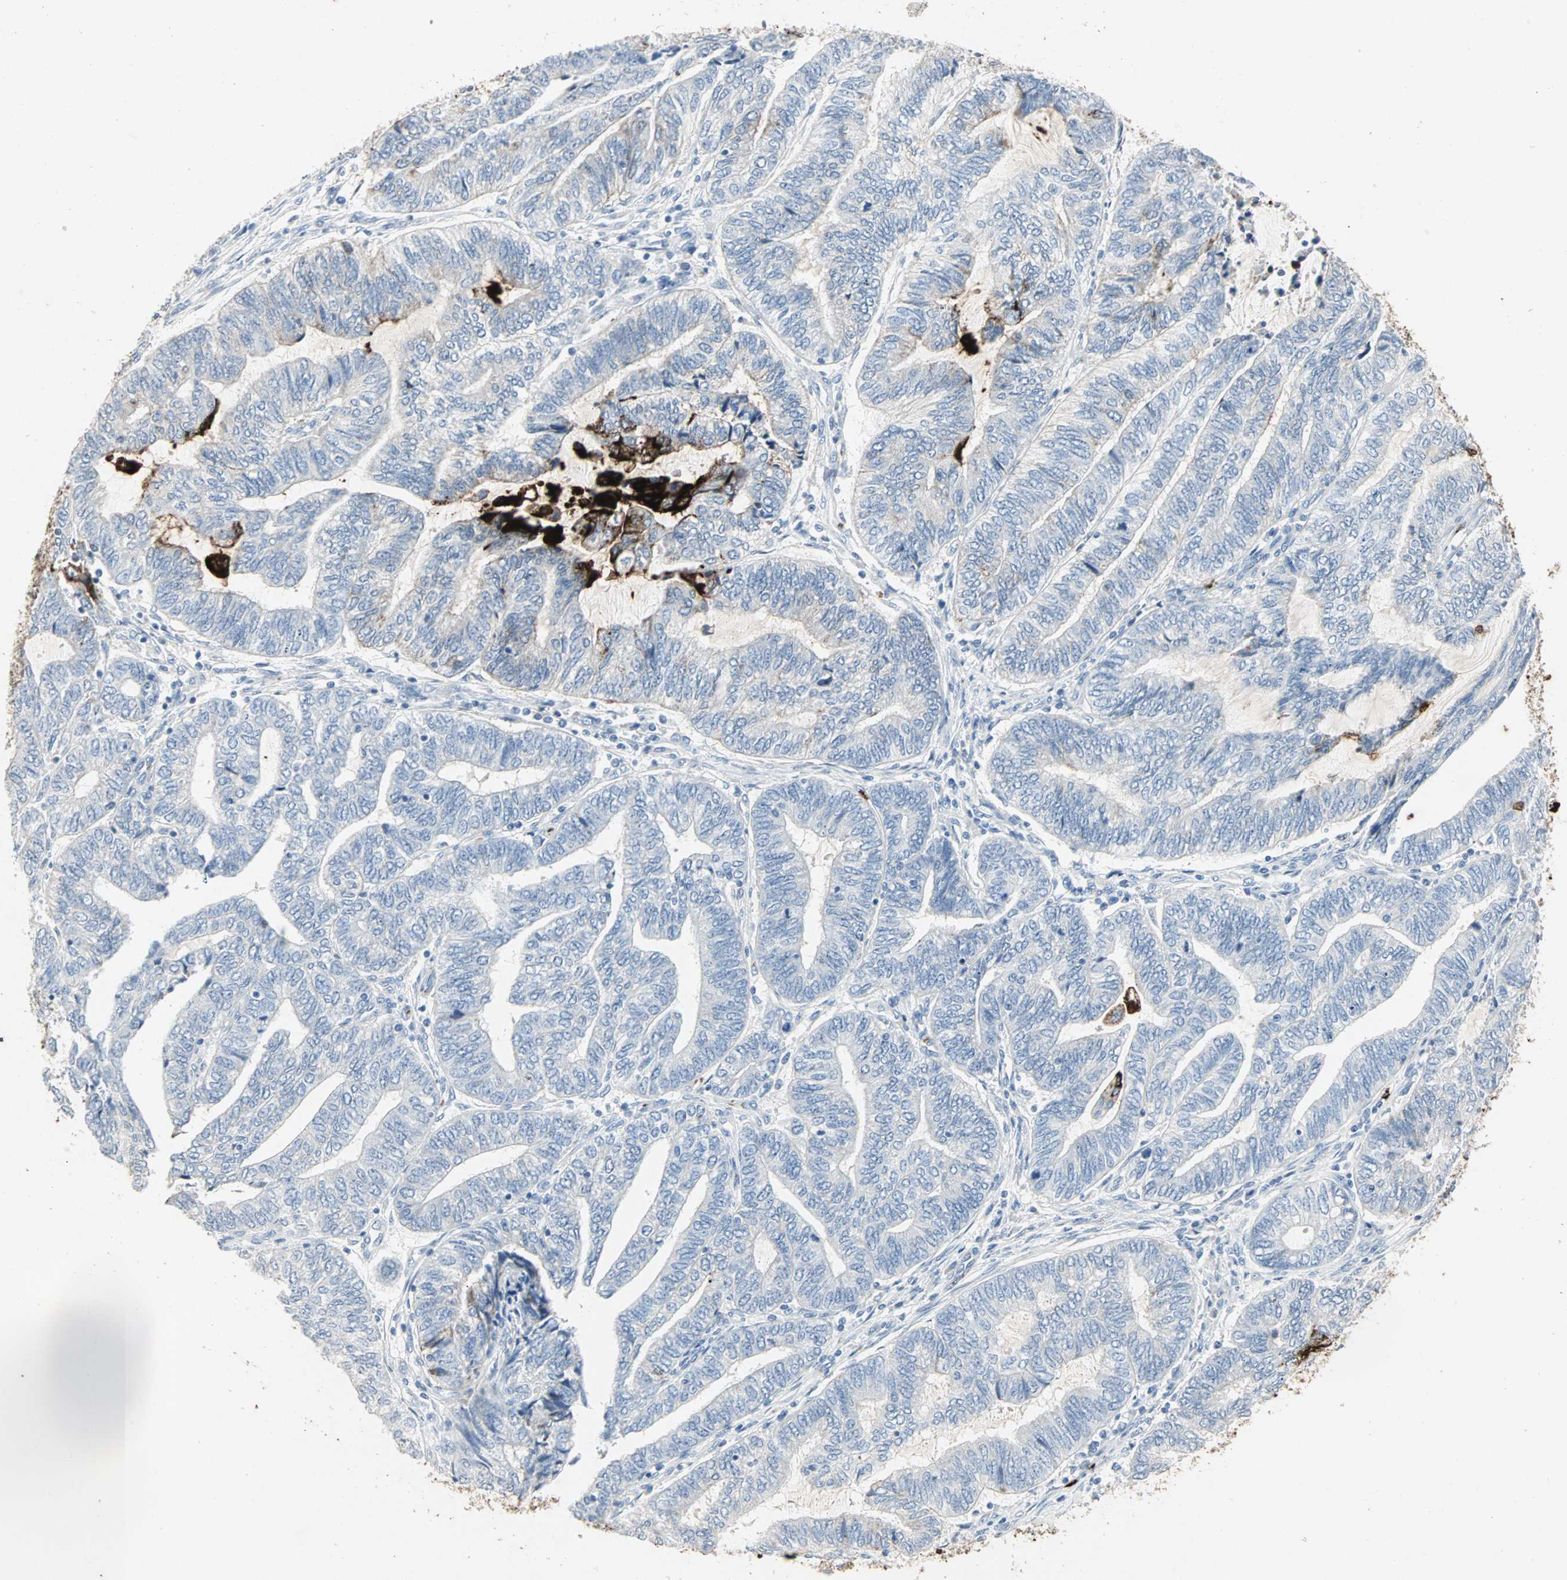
{"staining": {"intensity": "strong", "quantity": "25%-75%", "location": "cytoplasmic/membranous"}, "tissue": "endometrial cancer", "cell_type": "Tumor cells", "image_type": "cancer", "snomed": [{"axis": "morphology", "description": "Adenocarcinoma, NOS"}, {"axis": "topography", "description": "Uterus"}, {"axis": "topography", "description": "Endometrium"}], "caption": "High-power microscopy captured an immunohistochemistry (IHC) image of endometrial cancer (adenocarcinoma), revealing strong cytoplasmic/membranous staining in about 25%-75% of tumor cells.", "gene": "CEACAM6", "patient": {"sex": "female", "age": 70}}